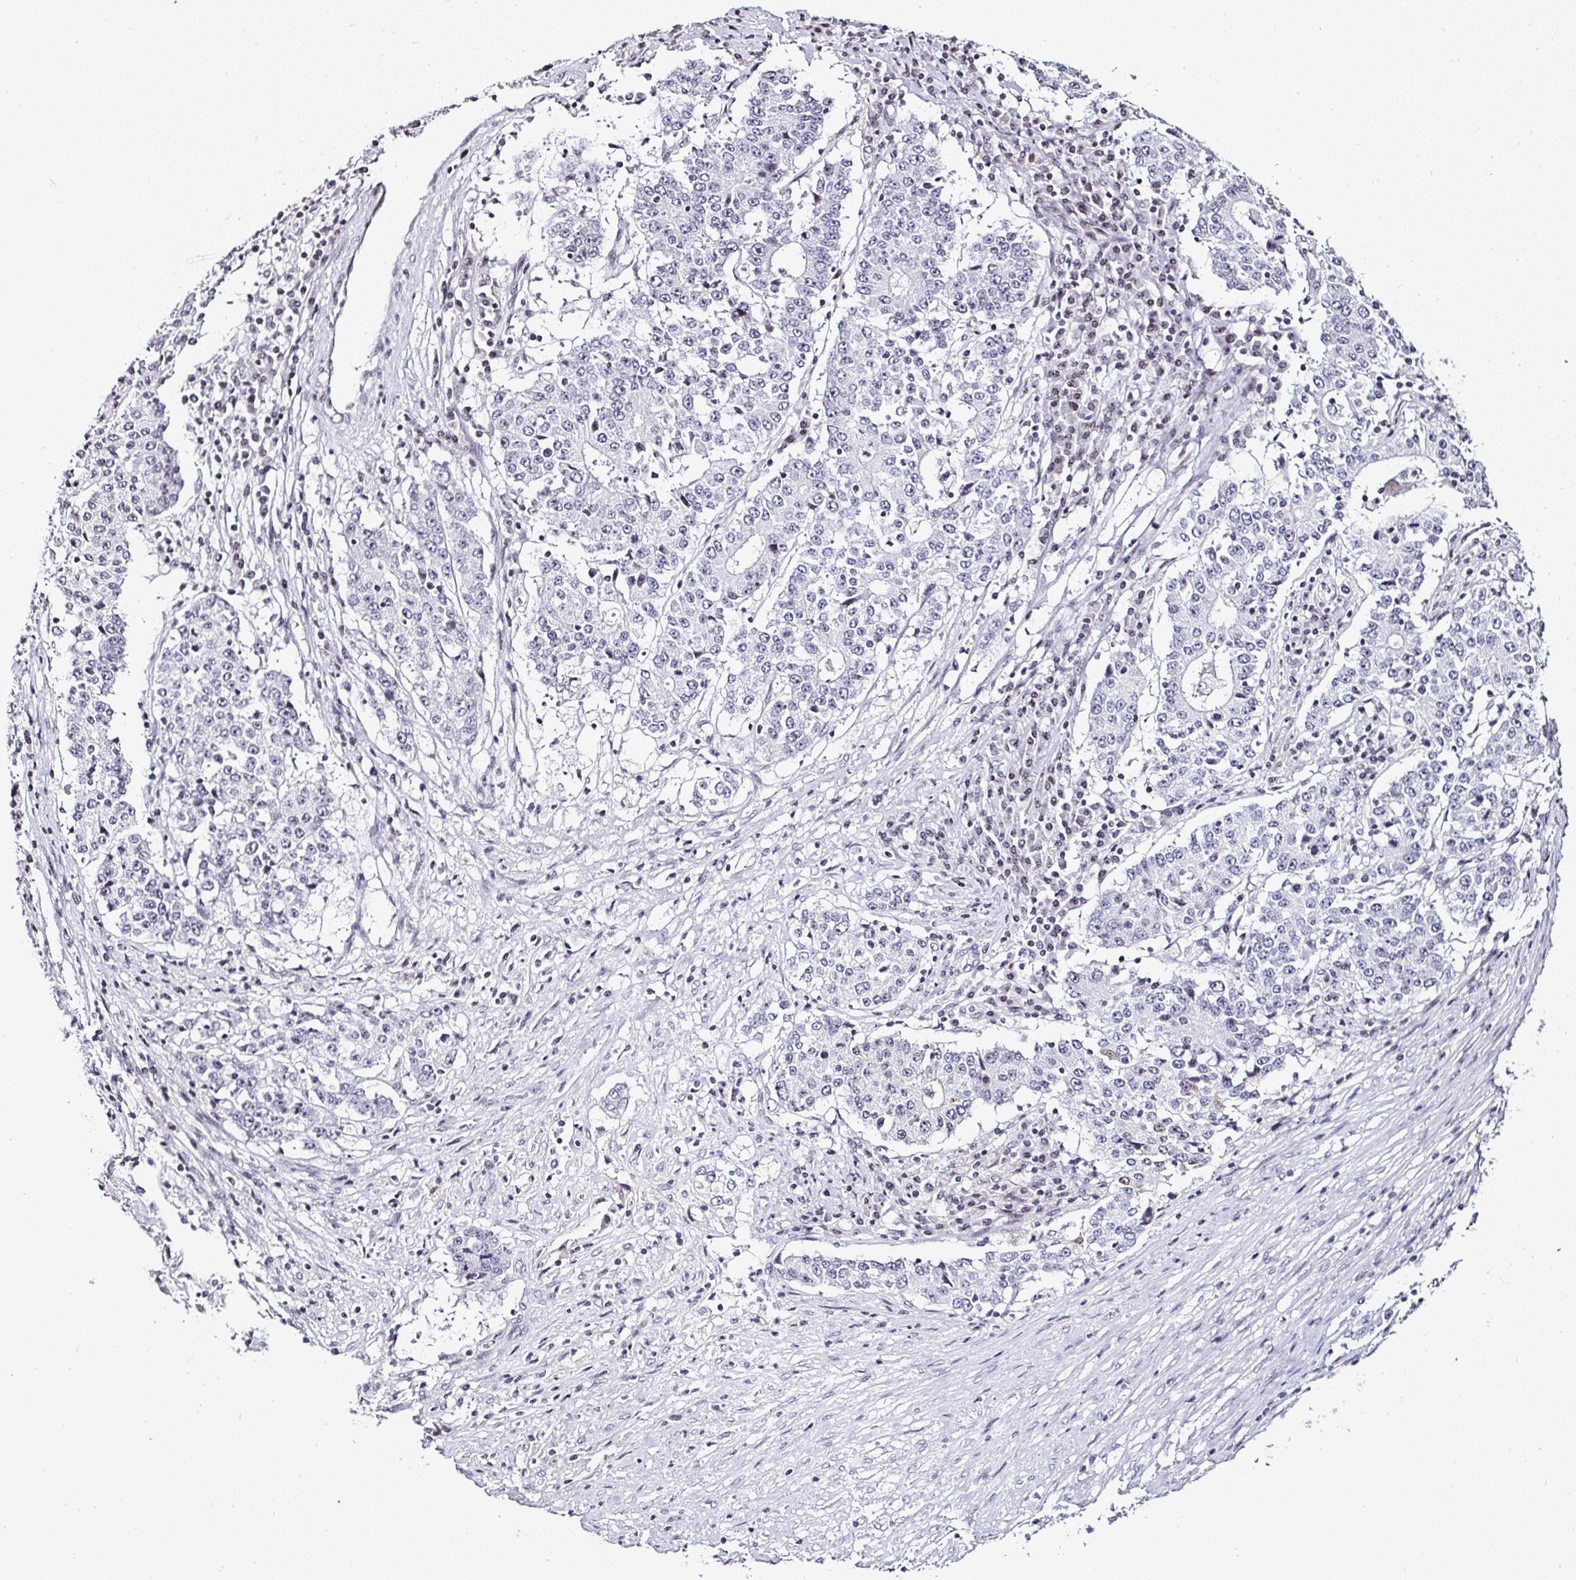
{"staining": {"intensity": "negative", "quantity": "none", "location": "none"}, "tissue": "stomach cancer", "cell_type": "Tumor cells", "image_type": "cancer", "snomed": [{"axis": "morphology", "description": "Adenocarcinoma, NOS"}, {"axis": "topography", "description": "Stomach"}], "caption": "High magnification brightfield microscopy of adenocarcinoma (stomach) stained with DAB (brown) and counterstained with hematoxylin (blue): tumor cells show no significant positivity.", "gene": "SERPINB3", "patient": {"sex": "male", "age": 59}}